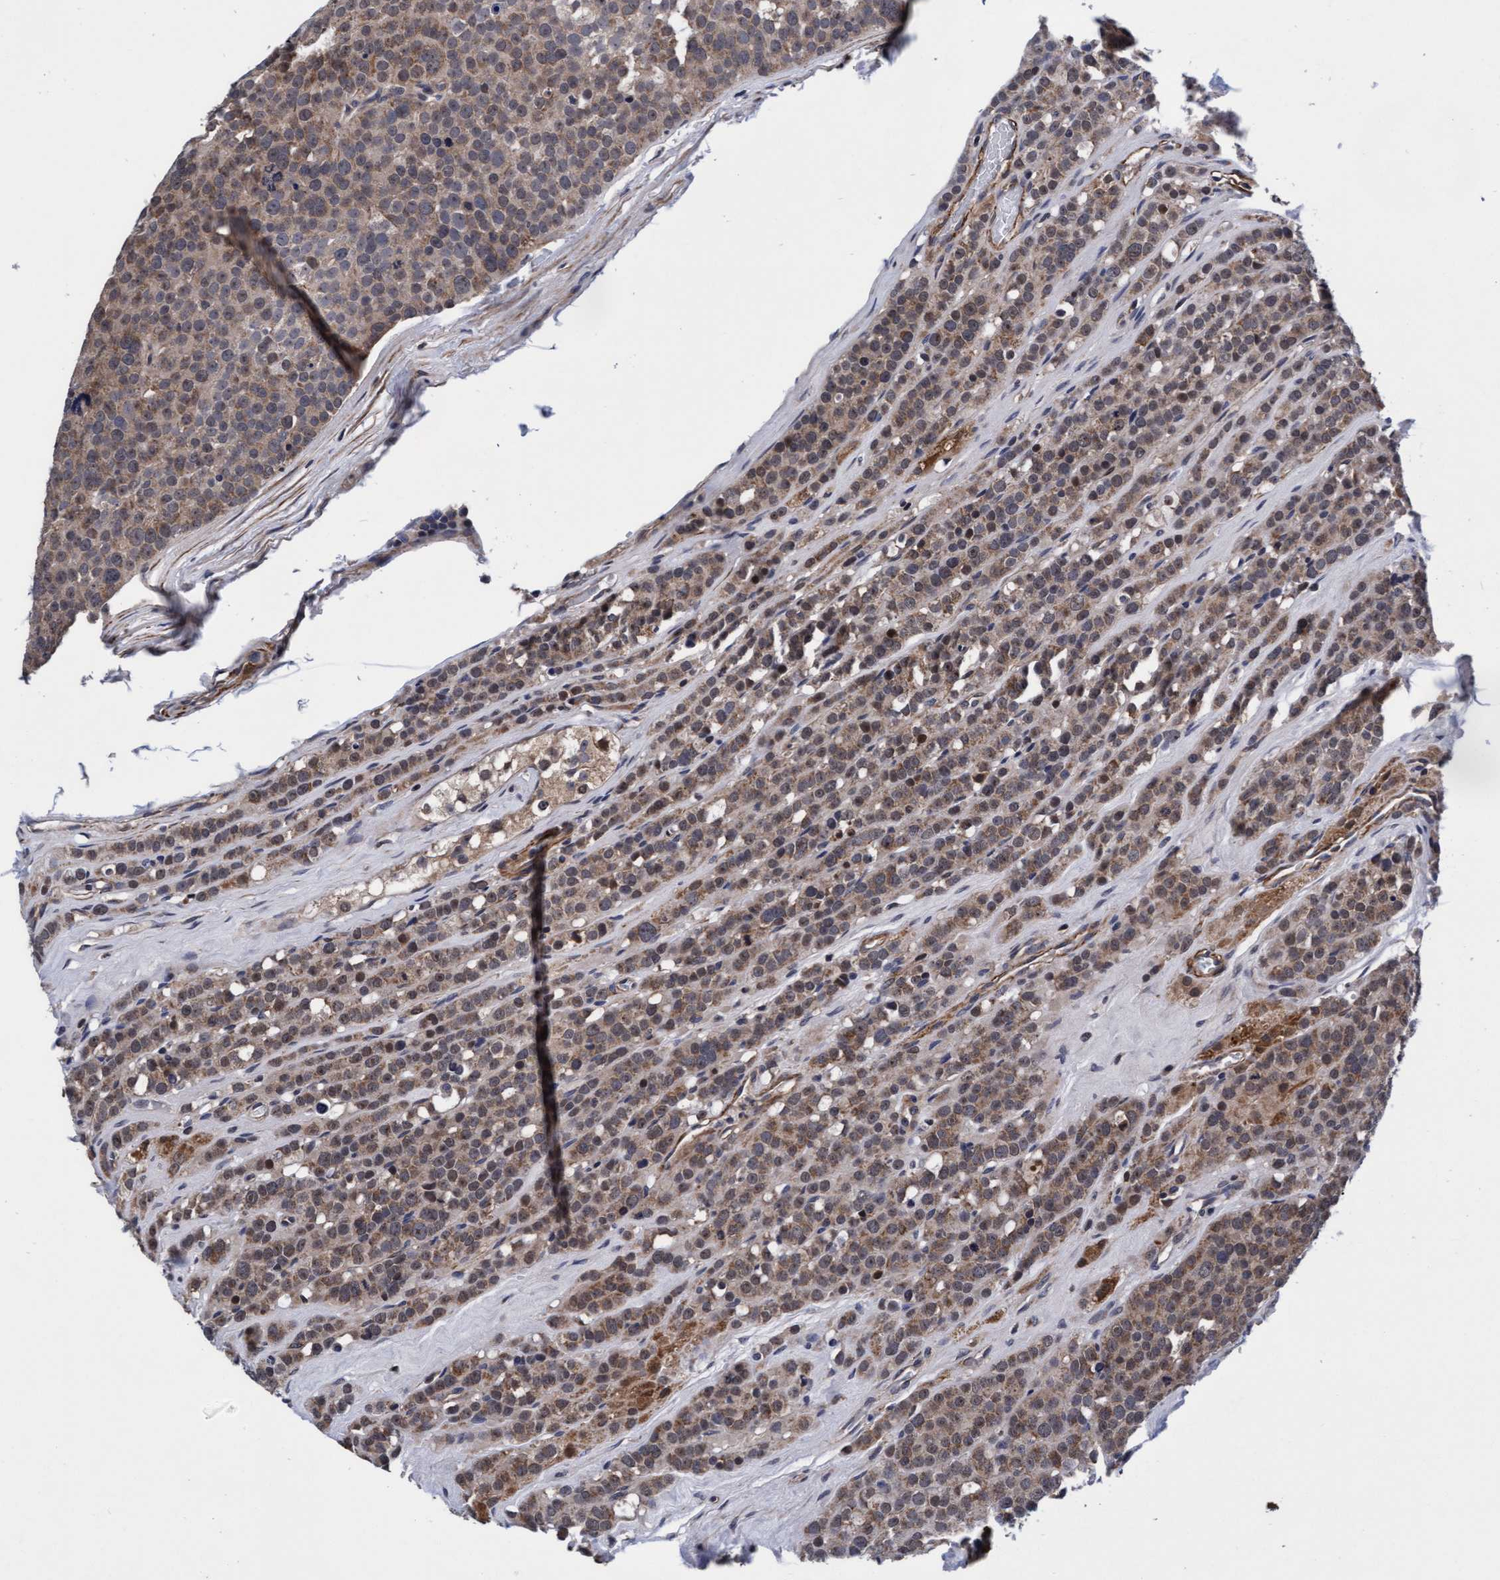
{"staining": {"intensity": "moderate", "quantity": ">75%", "location": "cytoplasmic/membranous"}, "tissue": "testis cancer", "cell_type": "Tumor cells", "image_type": "cancer", "snomed": [{"axis": "morphology", "description": "Seminoma, NOS"}, {"axis": "topography", "description": "Testis"}], "caption": "Human seminoma (testis) stained for a protein (brown) displays moderate cytoplasmic/membranous positive positivity in about >75% of tumor cells.", "gene": "EFCAB13", "patient": {"sex": "male", "age": 71}}